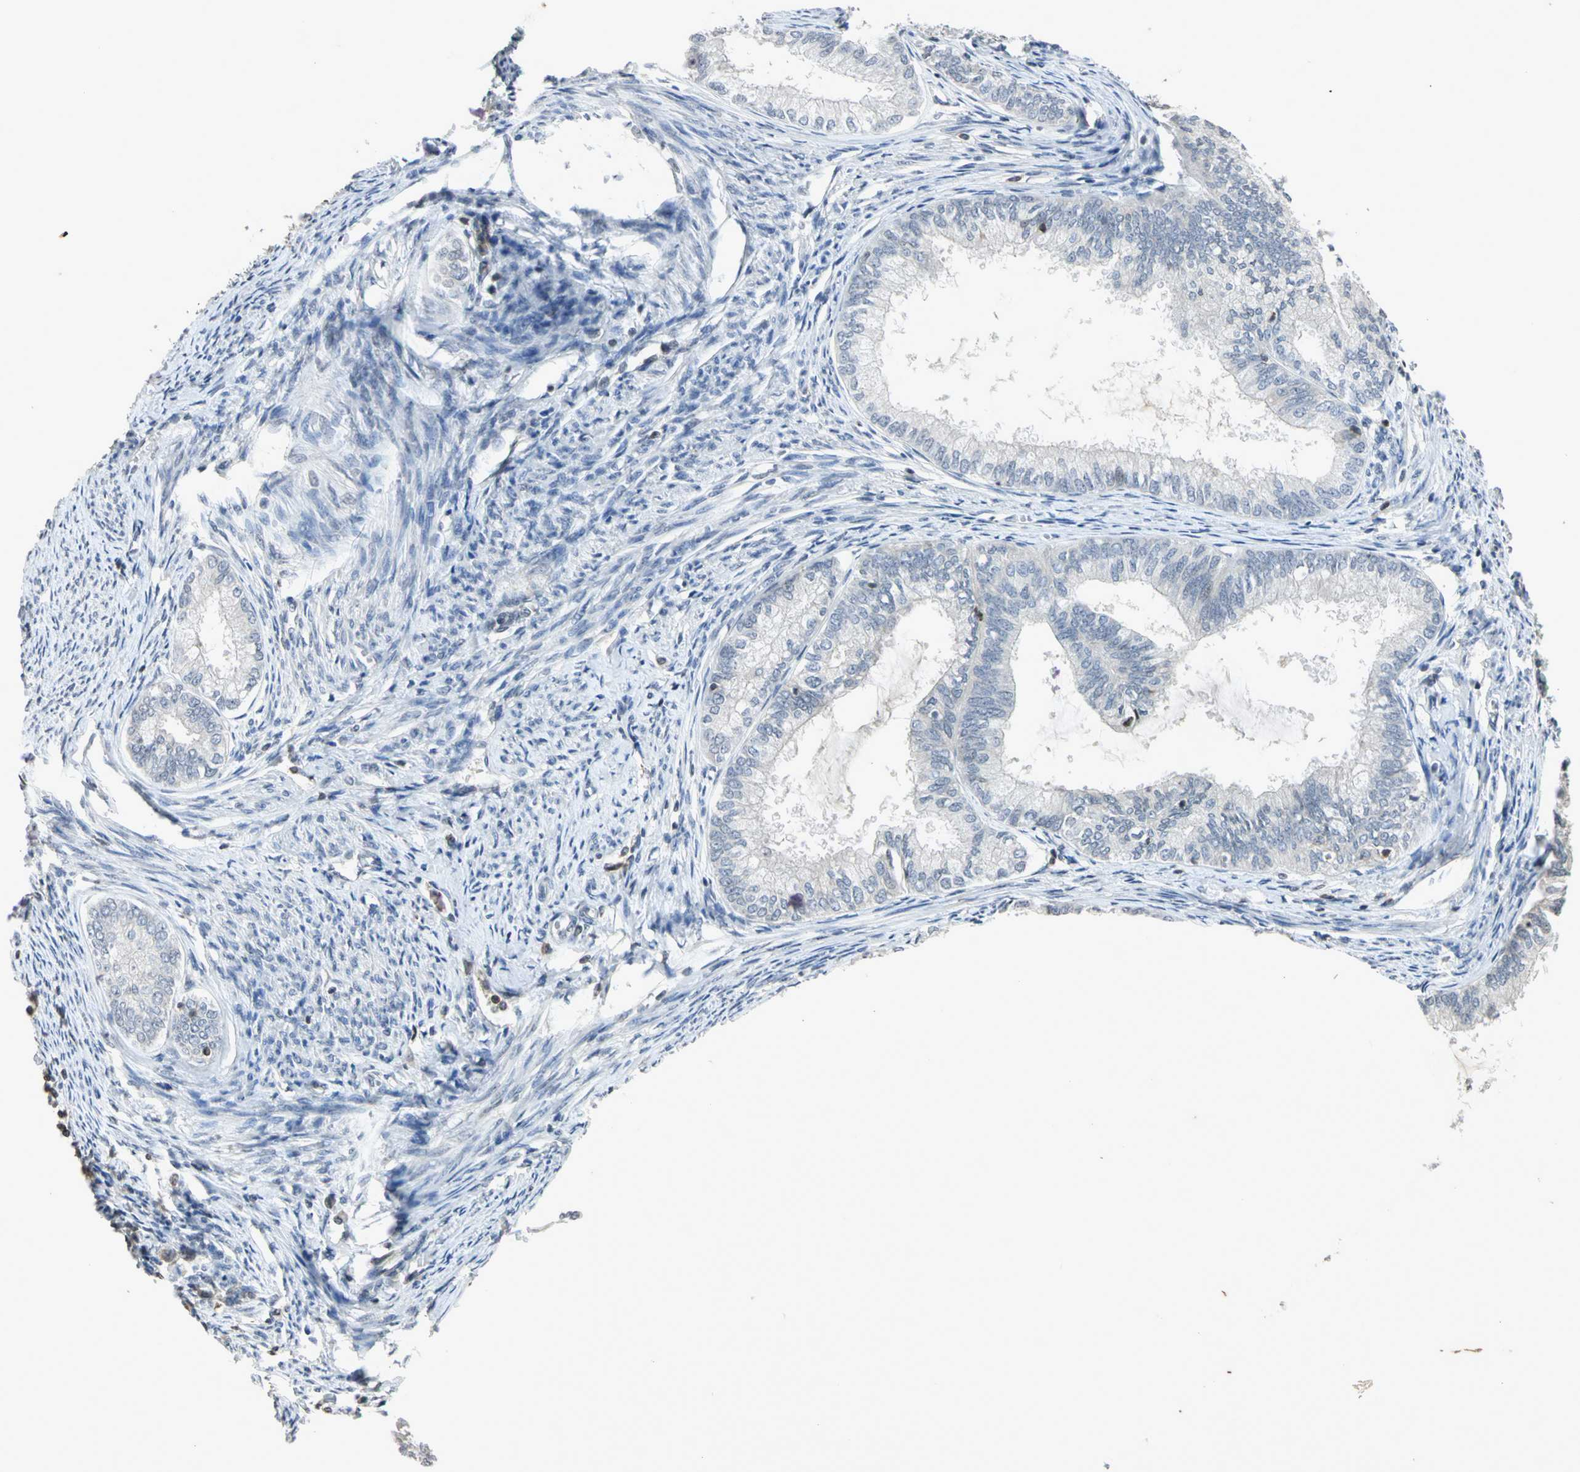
{"staining": {"intensity": "negative", "quantity": "none", "location": "none"}, "tissue": "endometrial cancer", "cell_type": "Tumor cells", "image_type": "cancer", "snomed": [{"axis": "morphology", "description": "Adenocarcinoma, NOS"}, {"axis": "topography", "description": "Endometrium"}], "caption": "An image of human endometrial cancer is negative for staining in tumor cells. Nuclei are stained in blue.", "gene": "IL16", "patient": {"sex": "female", "age": 86}}